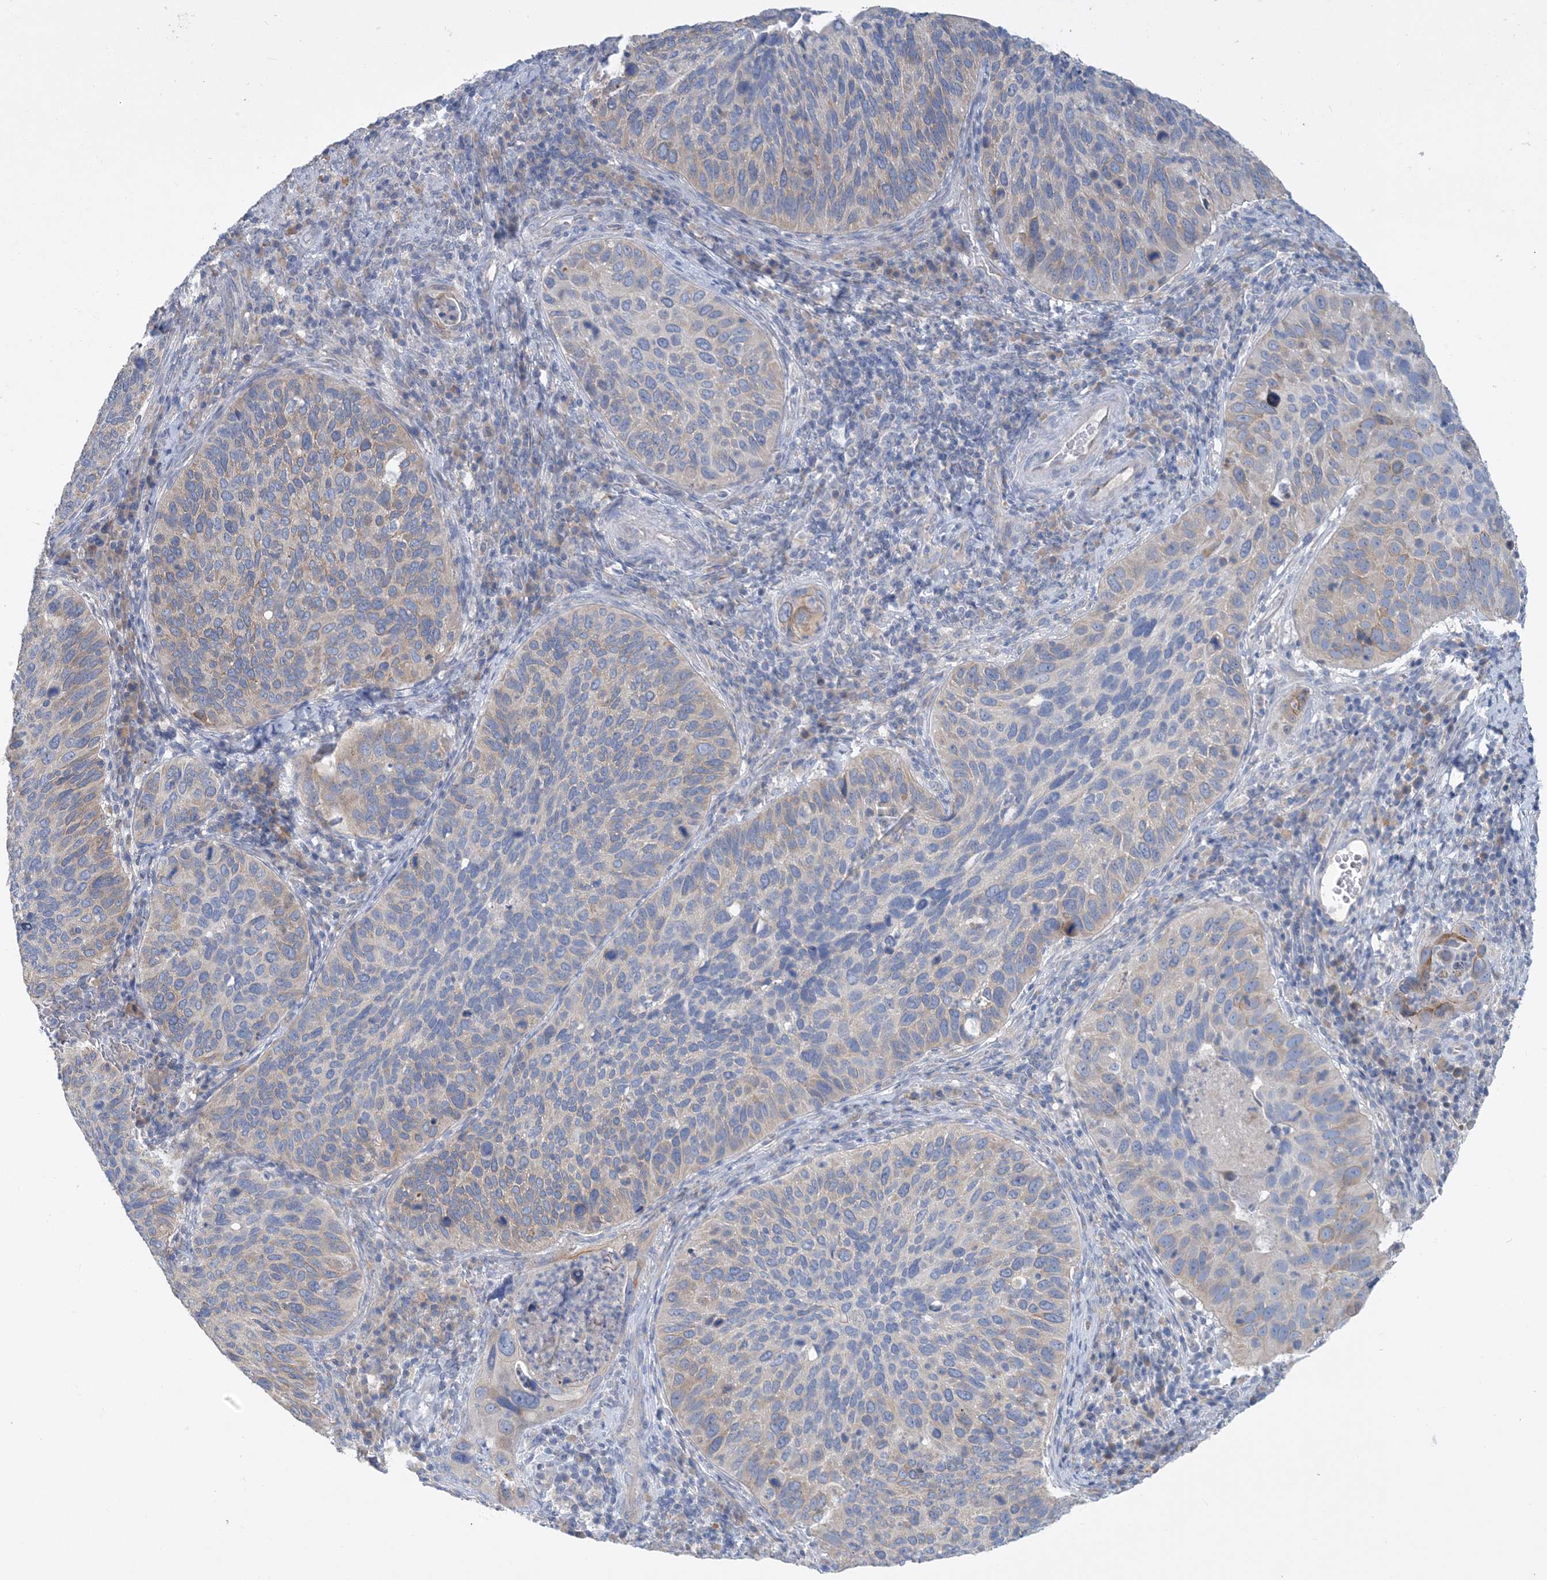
{"staining": {"intensity": "negative", "quantity": "none", "location": "none"}, "tissue": "cervical cancer", "cell_type": "Tumor cells", "image_type": "cancer", "snomed": [{"axis": "morphology", "description": "Squamous cell carcinoma, NOS"}, {"axis": "topography", "description": "Cervix"}], "caption": "An IHC micrograph of cervical cancer (squamous cell carcinoma) is shown. There is no staining in tumor cells of cervical cancer (squamous cell carcinoma).", "gene": "ZCCHC18", "patient": {"sex": "female", "age": 38}}